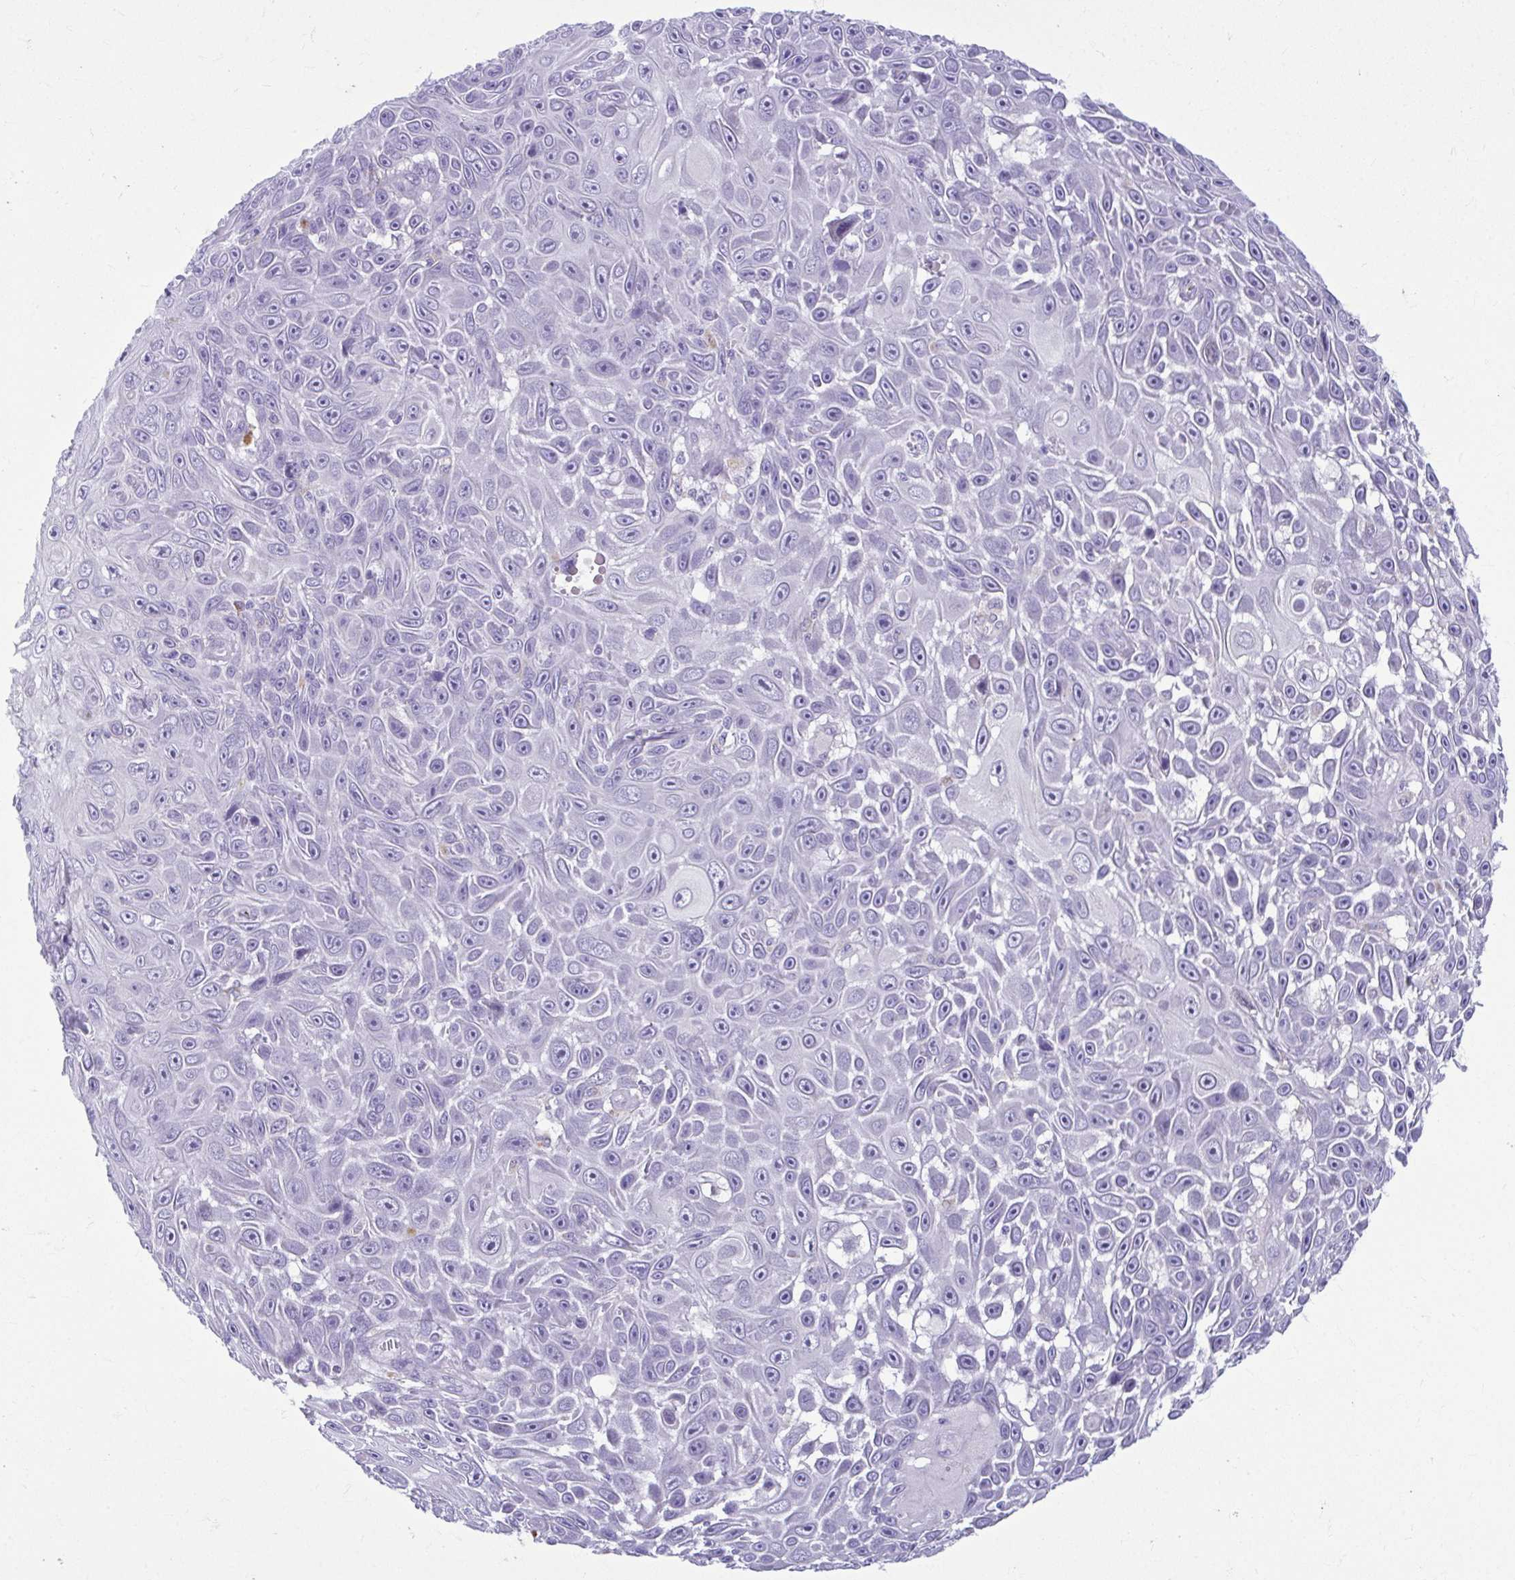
{"staining": {"intensity": "negative", "quantity": "none", "location": "none"}, "tissue": "skin cancer", "cell_type": "Tumor cells", "image_type": "cancer", "snomed": [{"axis": "morphology", "description": "Squamous cell carcinoma, NOS"}, {"axis": "topography", "description": "Skin"}], "caption": "This is an immunohistochemistry (IHC) image of human squamous cell carcinoma (skin). There is no expression in tumor cells.", "gene": "SERPINI1", "patient": {"sex": "male", "age": 82}}